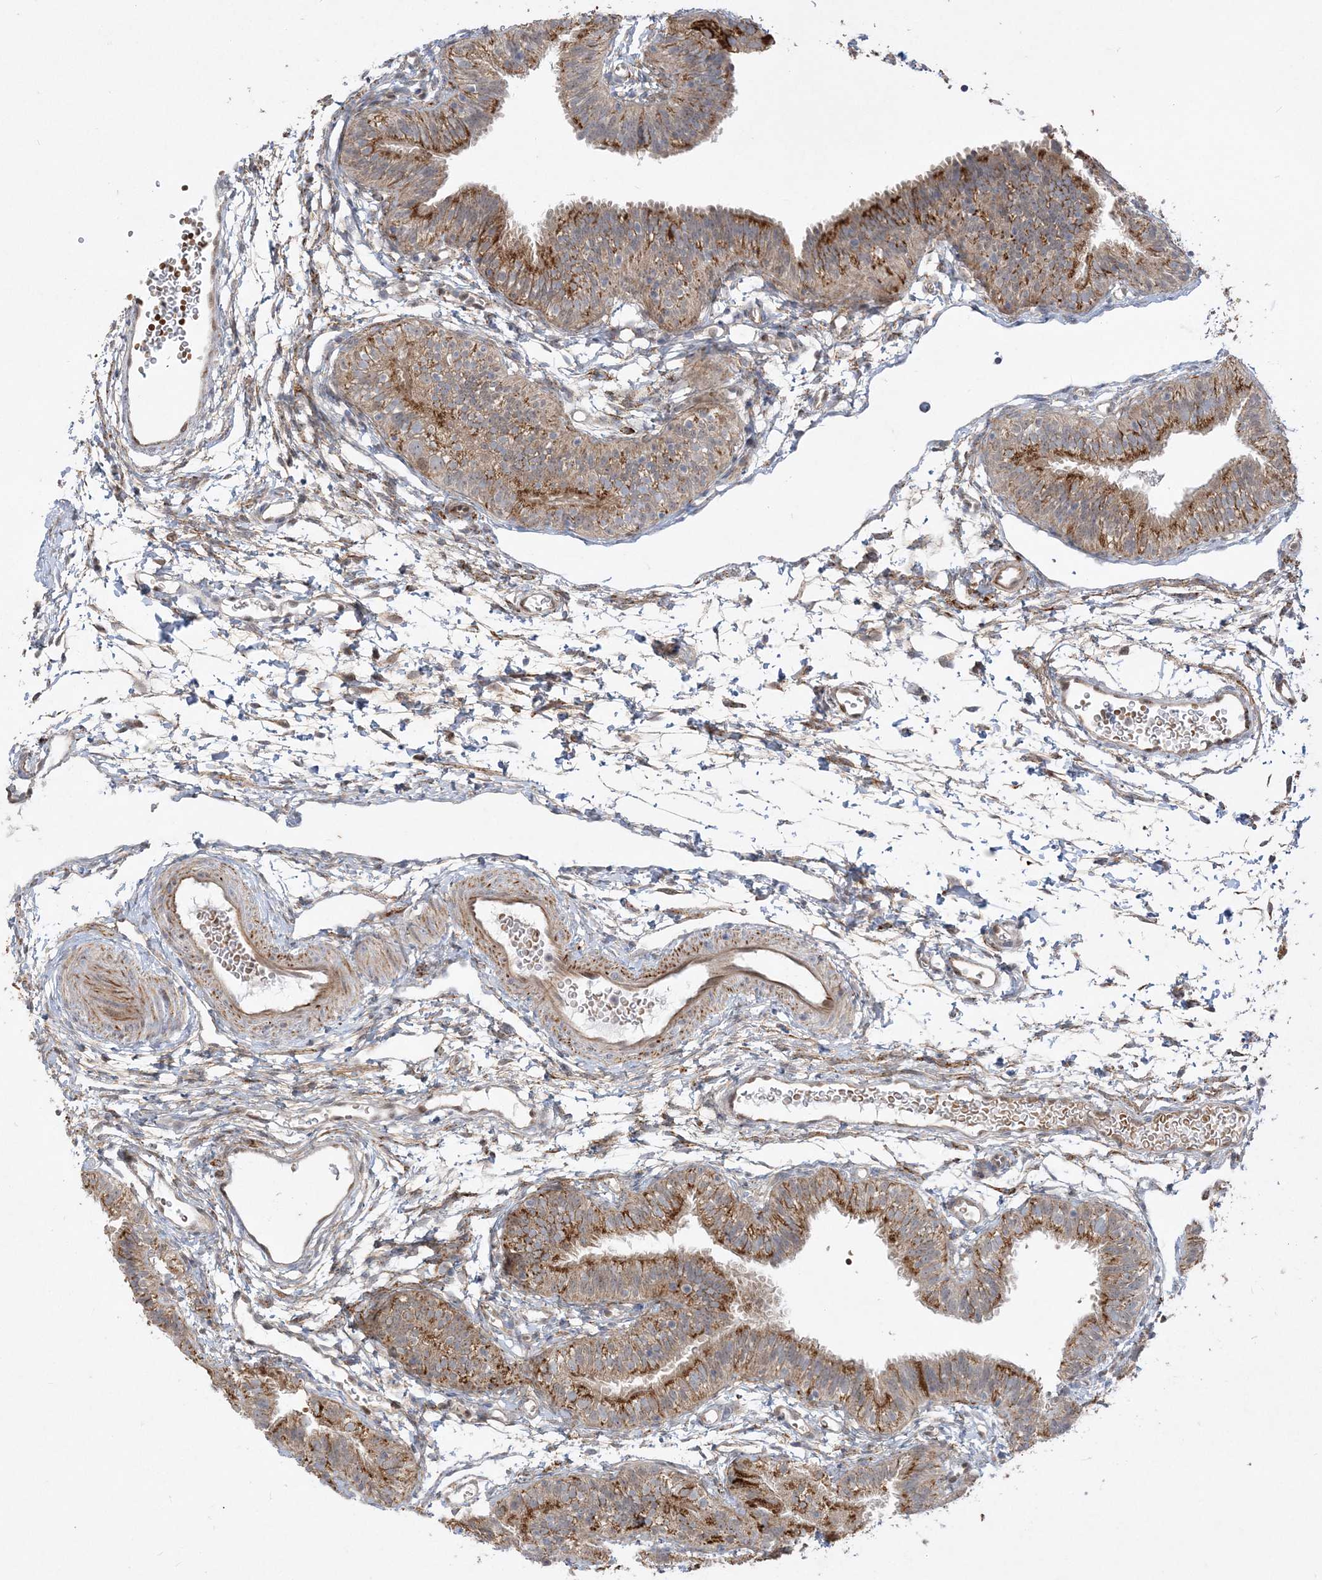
{"staining": {"intensity": "strong", "quantity": "25%-75%", "location": "cytoplasmic/membranous"}, "tissue": "fallopian tube", "cell_type": "Glandular cells", "image_type": "normal", "snomed": [{"axis": "morphology", "description": "Normal tissue, NOS"}, {"axis": "topography", "description": "Fallopian tube"}], "caption": "Immunohistochemical staining of unremarkable human fallopian tube exhibits high levels of strong cytoplasmic/membranous positivity in approximately 25%-75% of glandular cells.", "gene": "INPP1", "patient": {"sex": "female", "age": 35}}